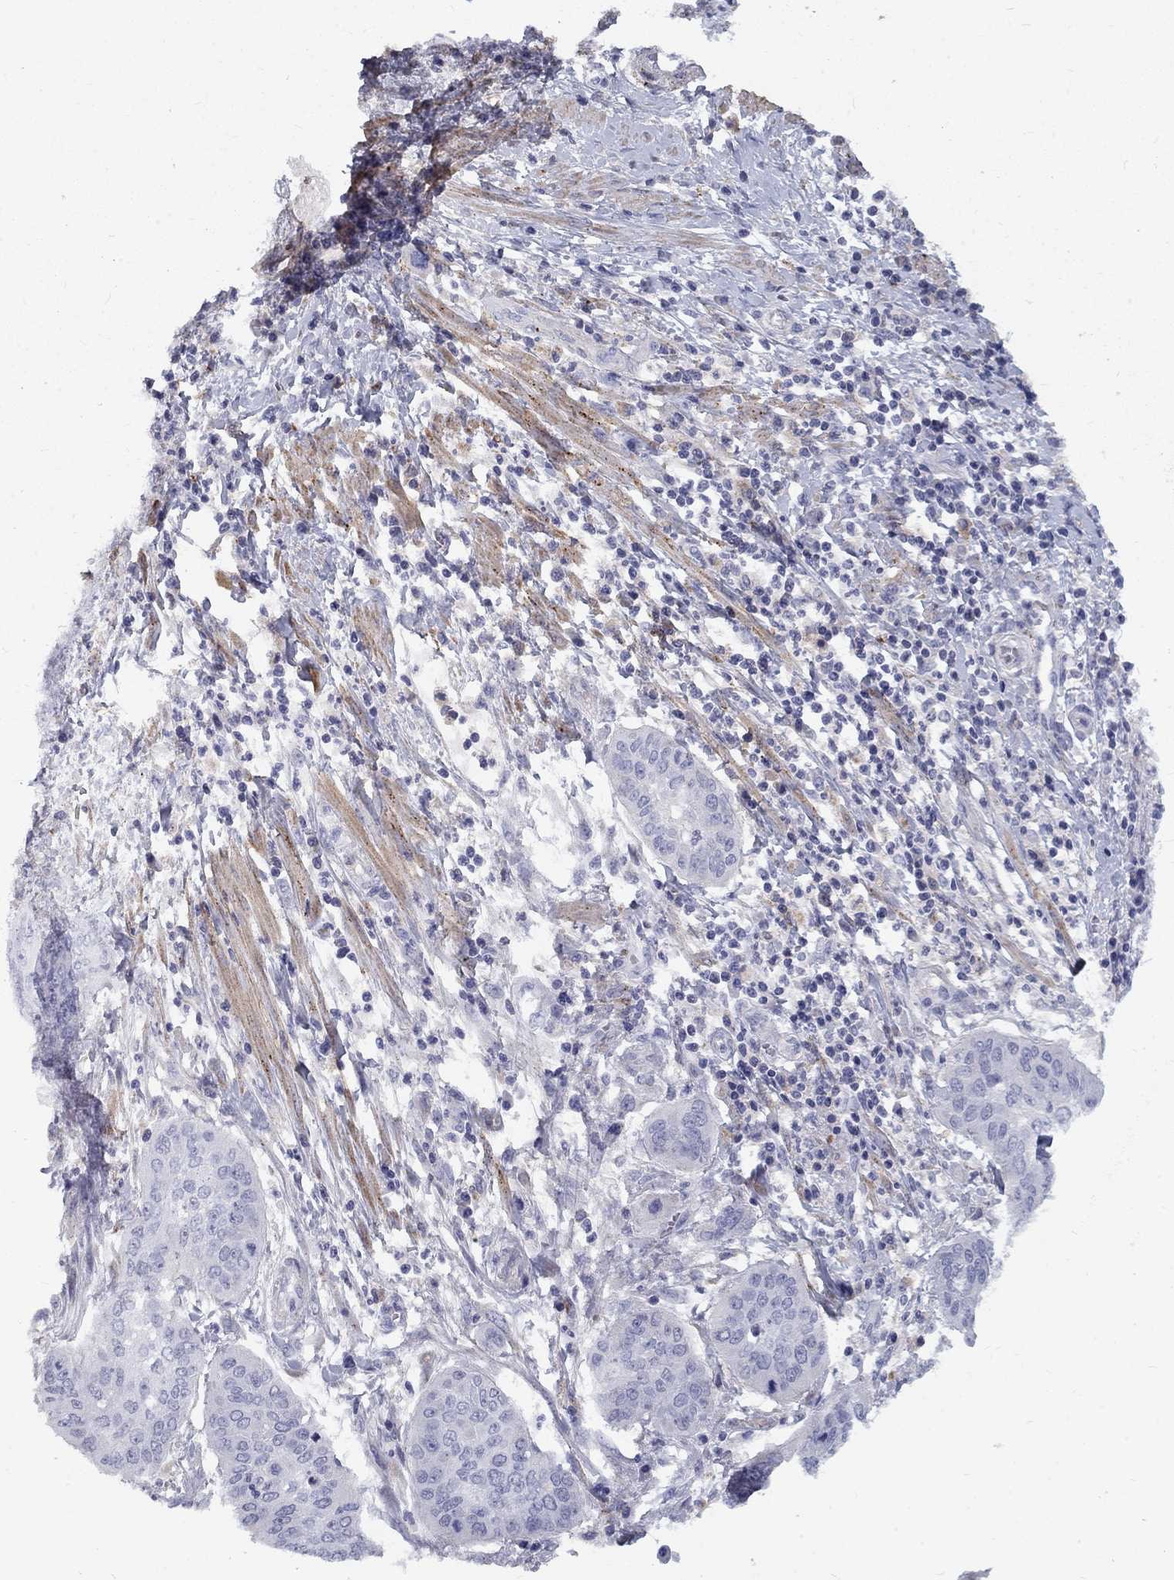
{"staining": {"intensity": "negative", "quantity": "none", "location": "none"}, "tissue": "cervical cancer", "cell_type": "Tumor cells", "image_type": "cancer", "snomed": [{"axis": "morphology", "description": "Squamous cell carcinoma, NOS"}, {"axis": "topography", "description": "Cervix"}], "caption": "DAB (3,3'-diaminobenzidine) immunohistochemical staining of cervical squamous cell carcinoma displays no significant expression in tumor cells.", "gene": "EPDR1", "patient": {"sex": "female", "age": 39}}